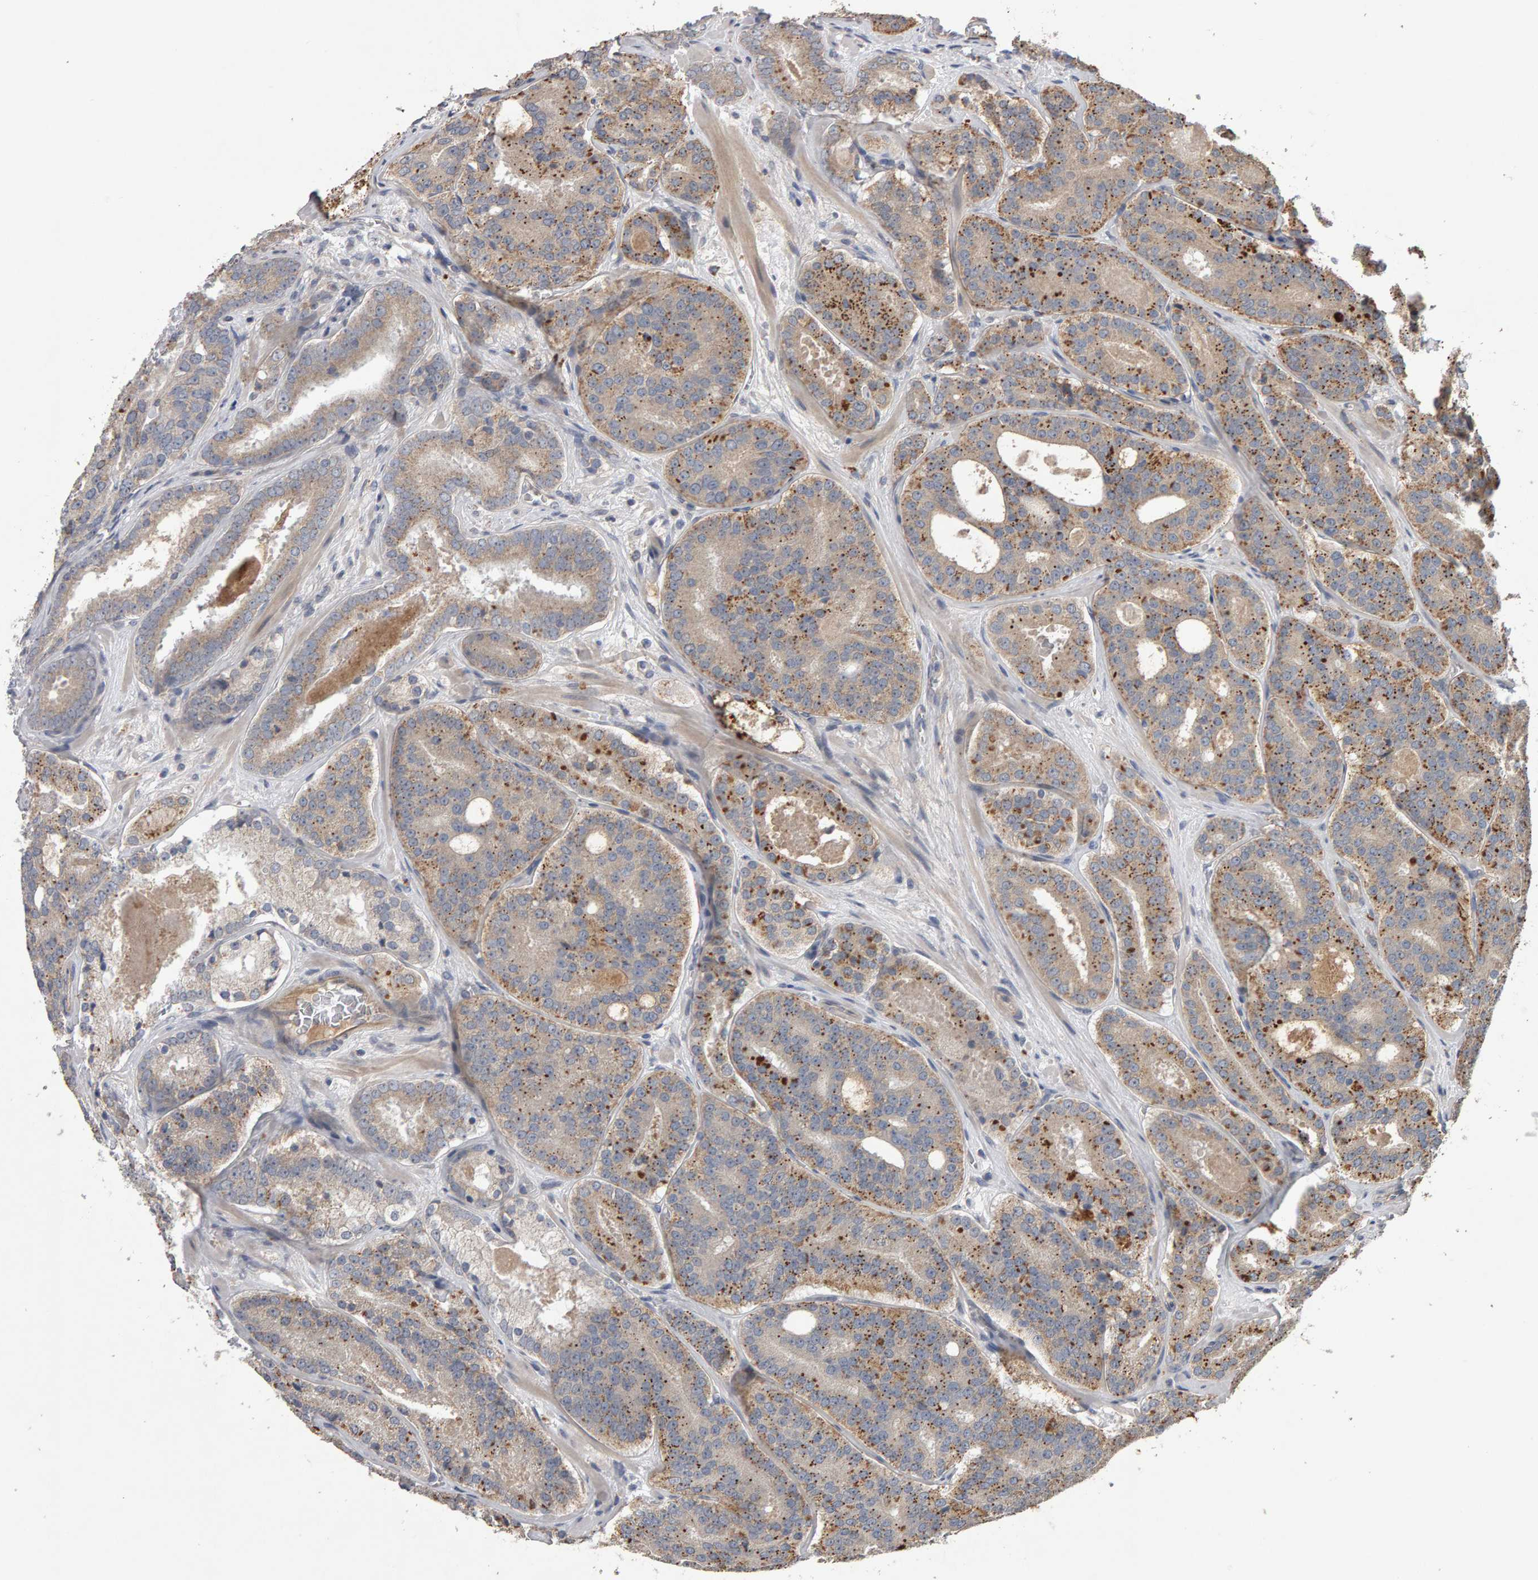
{"staining": {"intensity": "moderate", "quantity": "25%-75%", "location": "cytoplasmic/membranous"}, "tissue": "prostate cancer", "cell_type": "Tumor cells", "image_type": "cancer", "snomed": [{"axis": "morphology", "description": "Adenocarcinoma, High grade"}, {"axis": "topography", "description": "Prostate"}], "caption": "Protein staining shows moderate cytoplasmic/membranous staining in approximately 25%-75% of tumor cells in prostate cancer (adenocarcinoma (high-grade)). (DAB (3,3'-diaminobenzidine) IHC with brightfield microscopy, high magnification).", "gene": "COASY", "patient": {"sex": "male", "age": 60}}